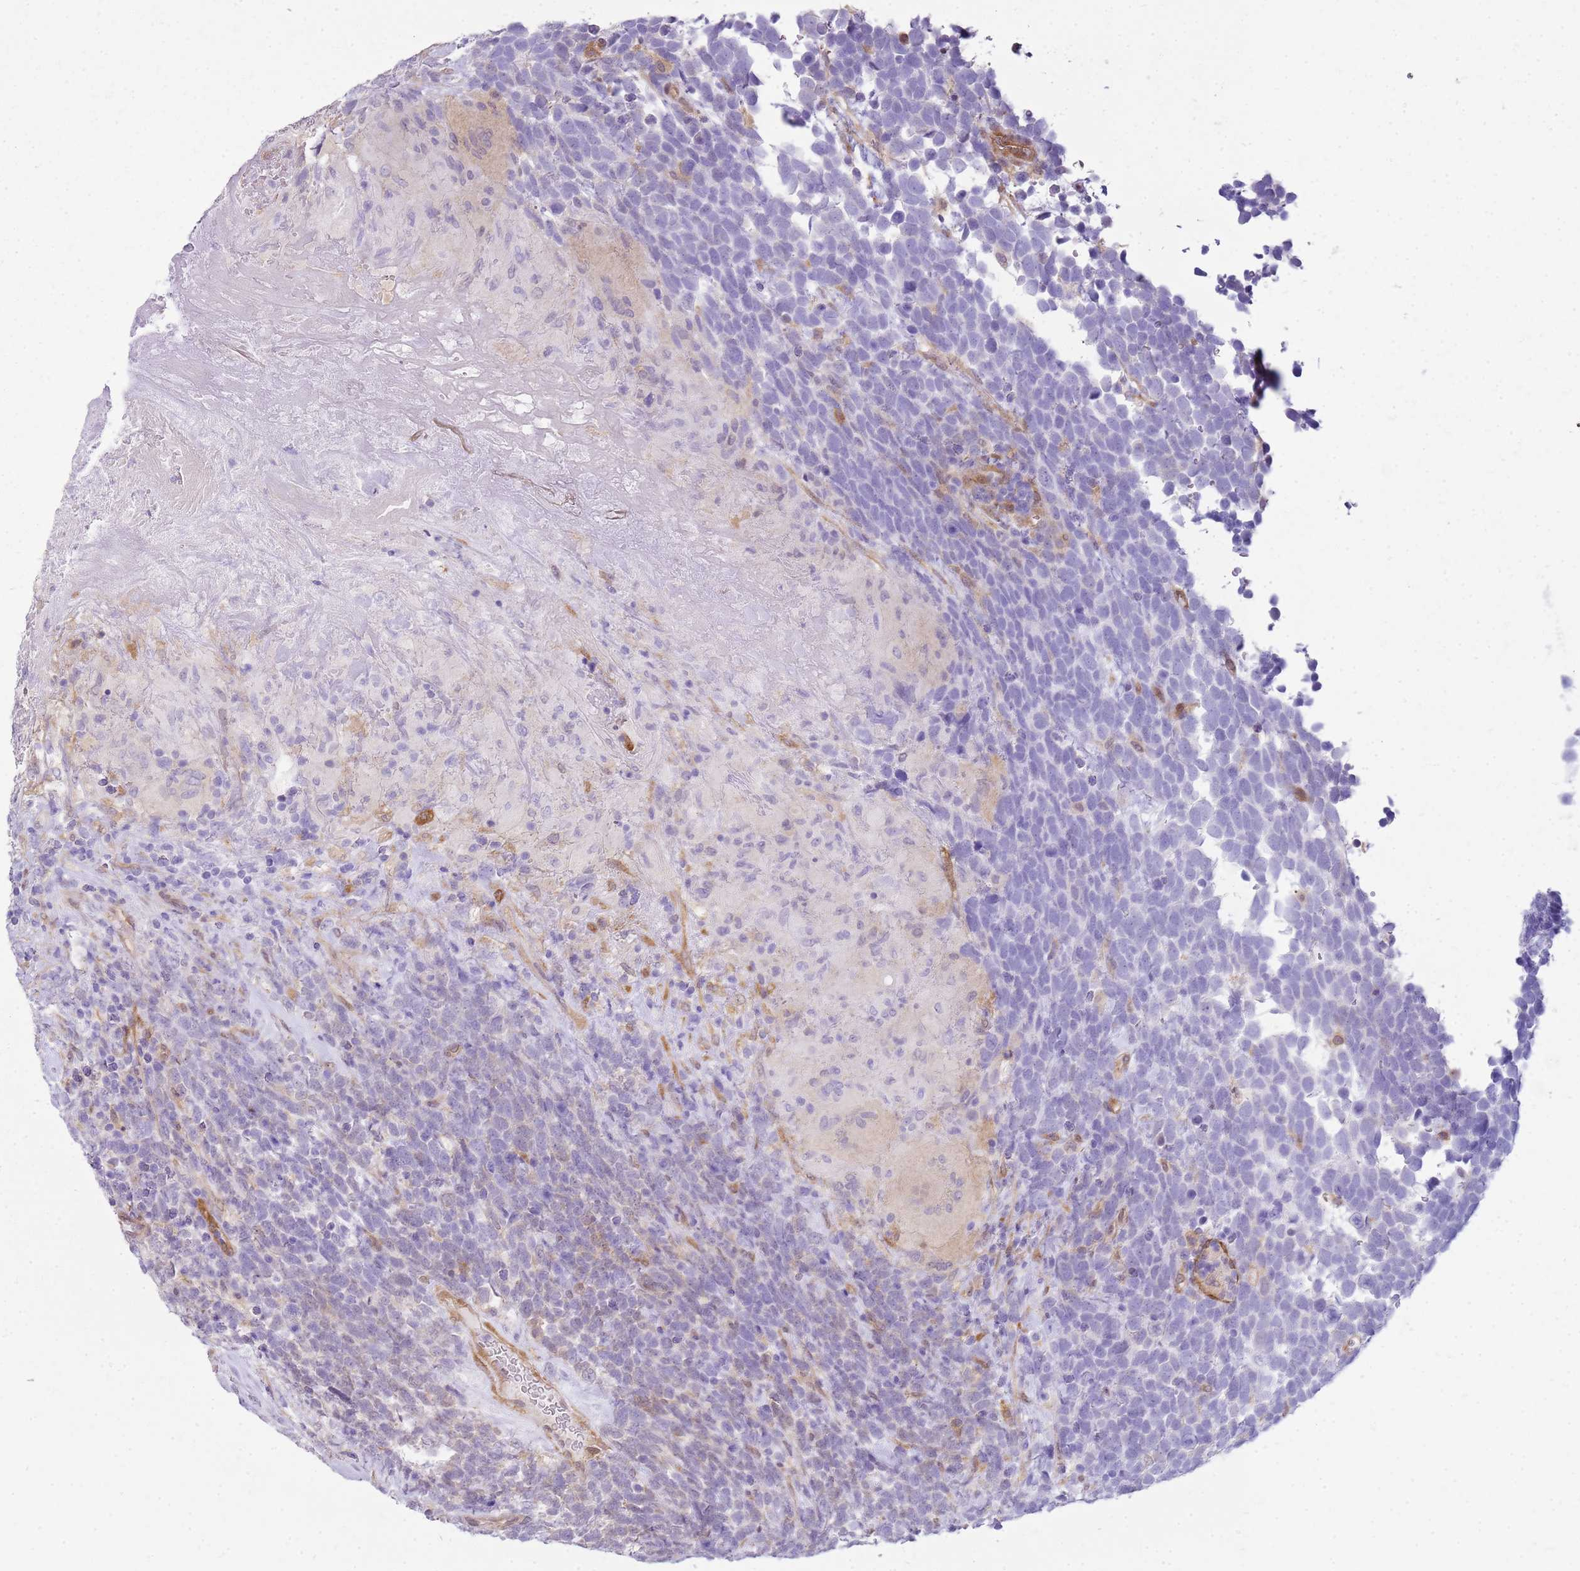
{"staining": {"intensity": "negative", "quantity": "none", "location": "none"}, "tissue": "urothelial cancer", "cell_type": "Tumor cells", "image_type": "cancer", "snomed": [{"axis": "morphology", "description": "Urothelial carcinoma, High grade"}, {"axis": "topography", "description": "Urinary bladder"}], "caption": "This is a micrograph of immunohistochemistry staining of urothelial cancer, which shows no positivity in tumor cells. (DAB (3,3'-diaminobenzidine) immunohistochemistry (IHC), high magnification).", "gene": "HSPB1", "patient": {"sex": "female", "age": 82}}